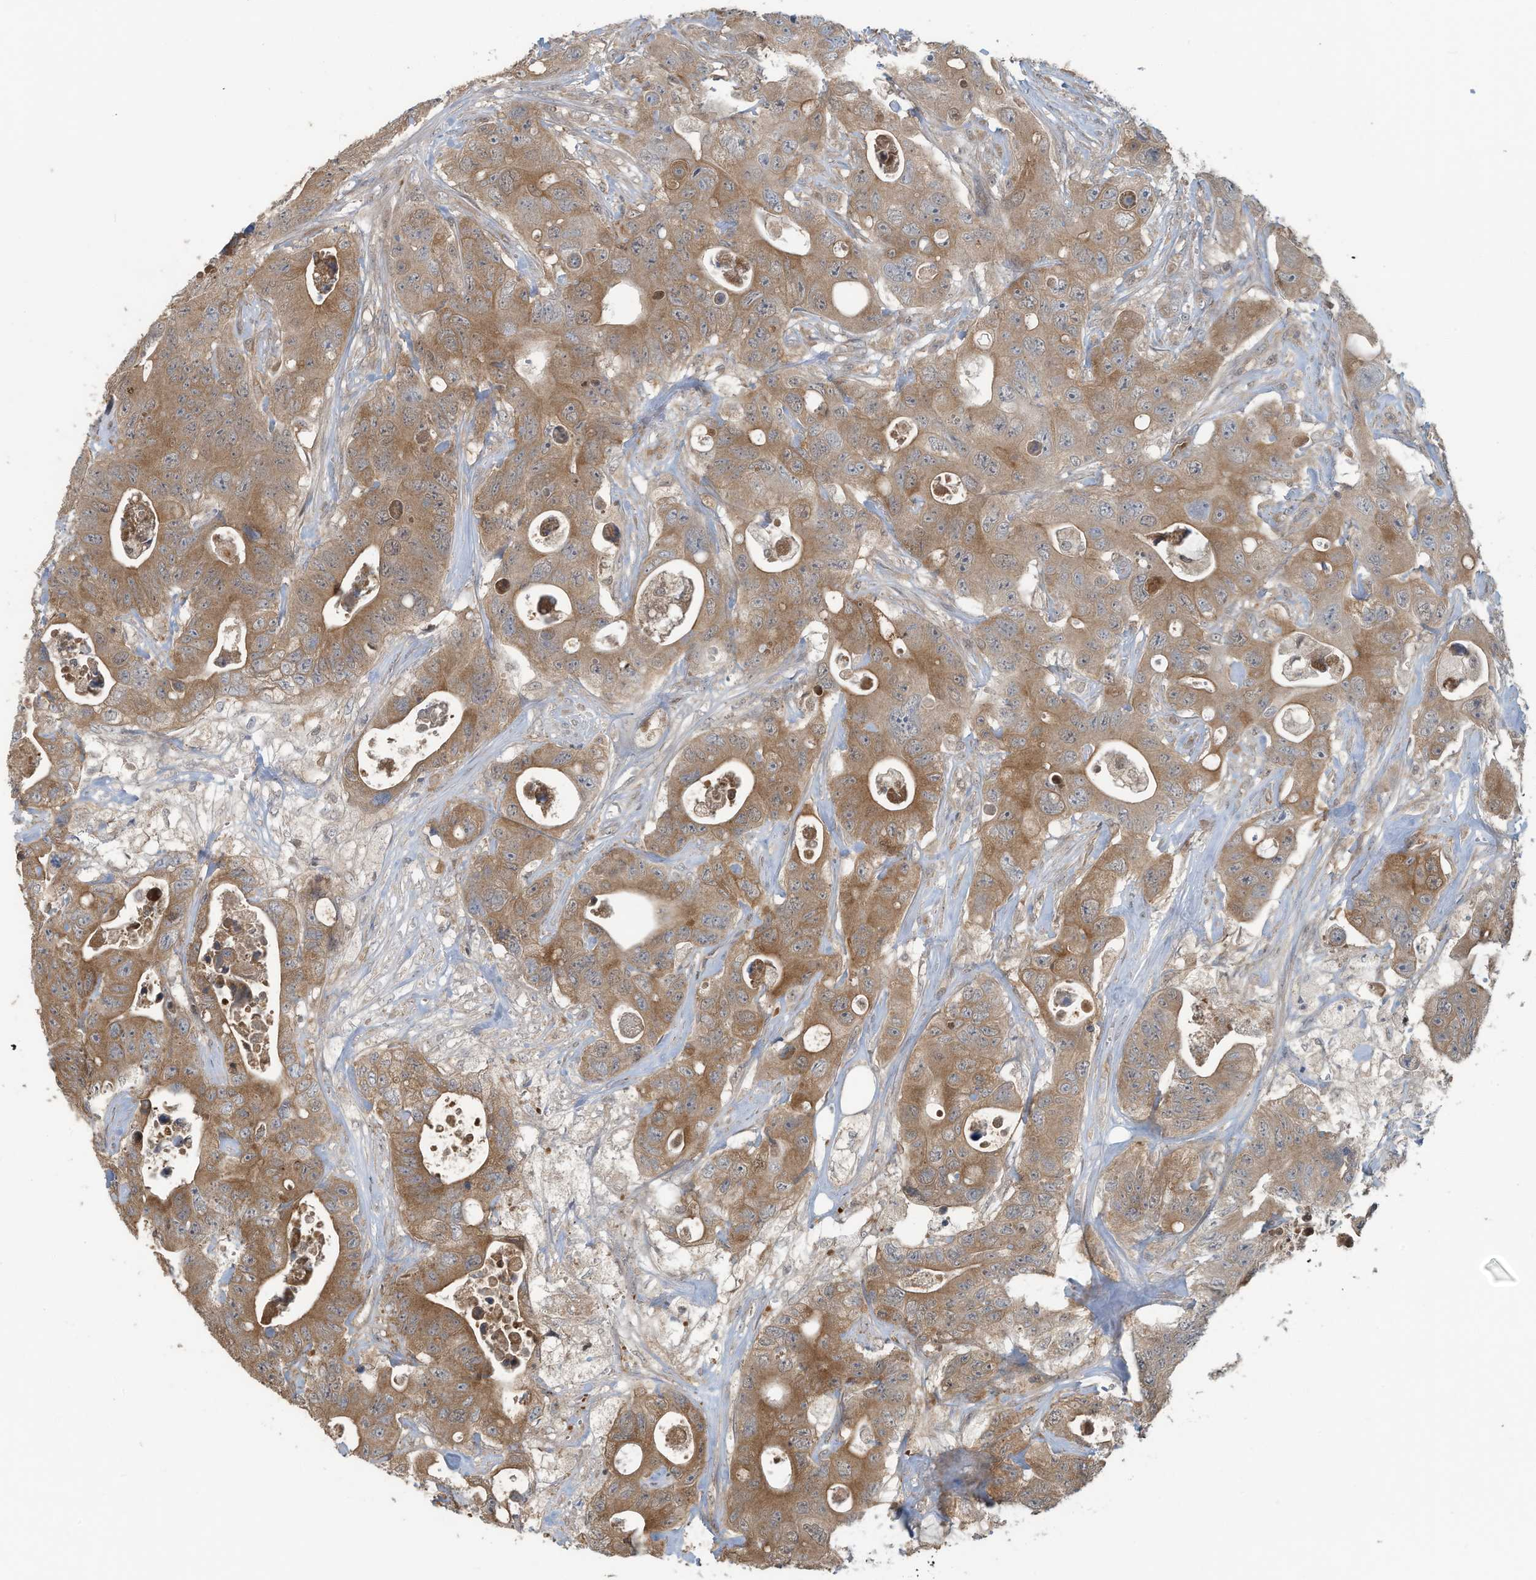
{"staining": {"intensity": "moderate", "quantity": ">75%", "location": "cytoplasmic/membranous"}, "tissue": "colorectal cancer", "cell_type": "Tumor cells", "image_type": "cancer", "snomed": [{"axis": "morphology", "description": "Adenocarcinoma, NOS"}, {"axis": "topography", "description": "Colon"}], "caption": "DAB (3,3'-diaminobenzidine) immunohistochemical staining of human colorectal adenocarcinoma displays moderate cytoplasmic/membranous protein positivity in approximately >75% of tumor cells.", "gene": "ERI2", "patient": {"sex": "female", "age": 46}}